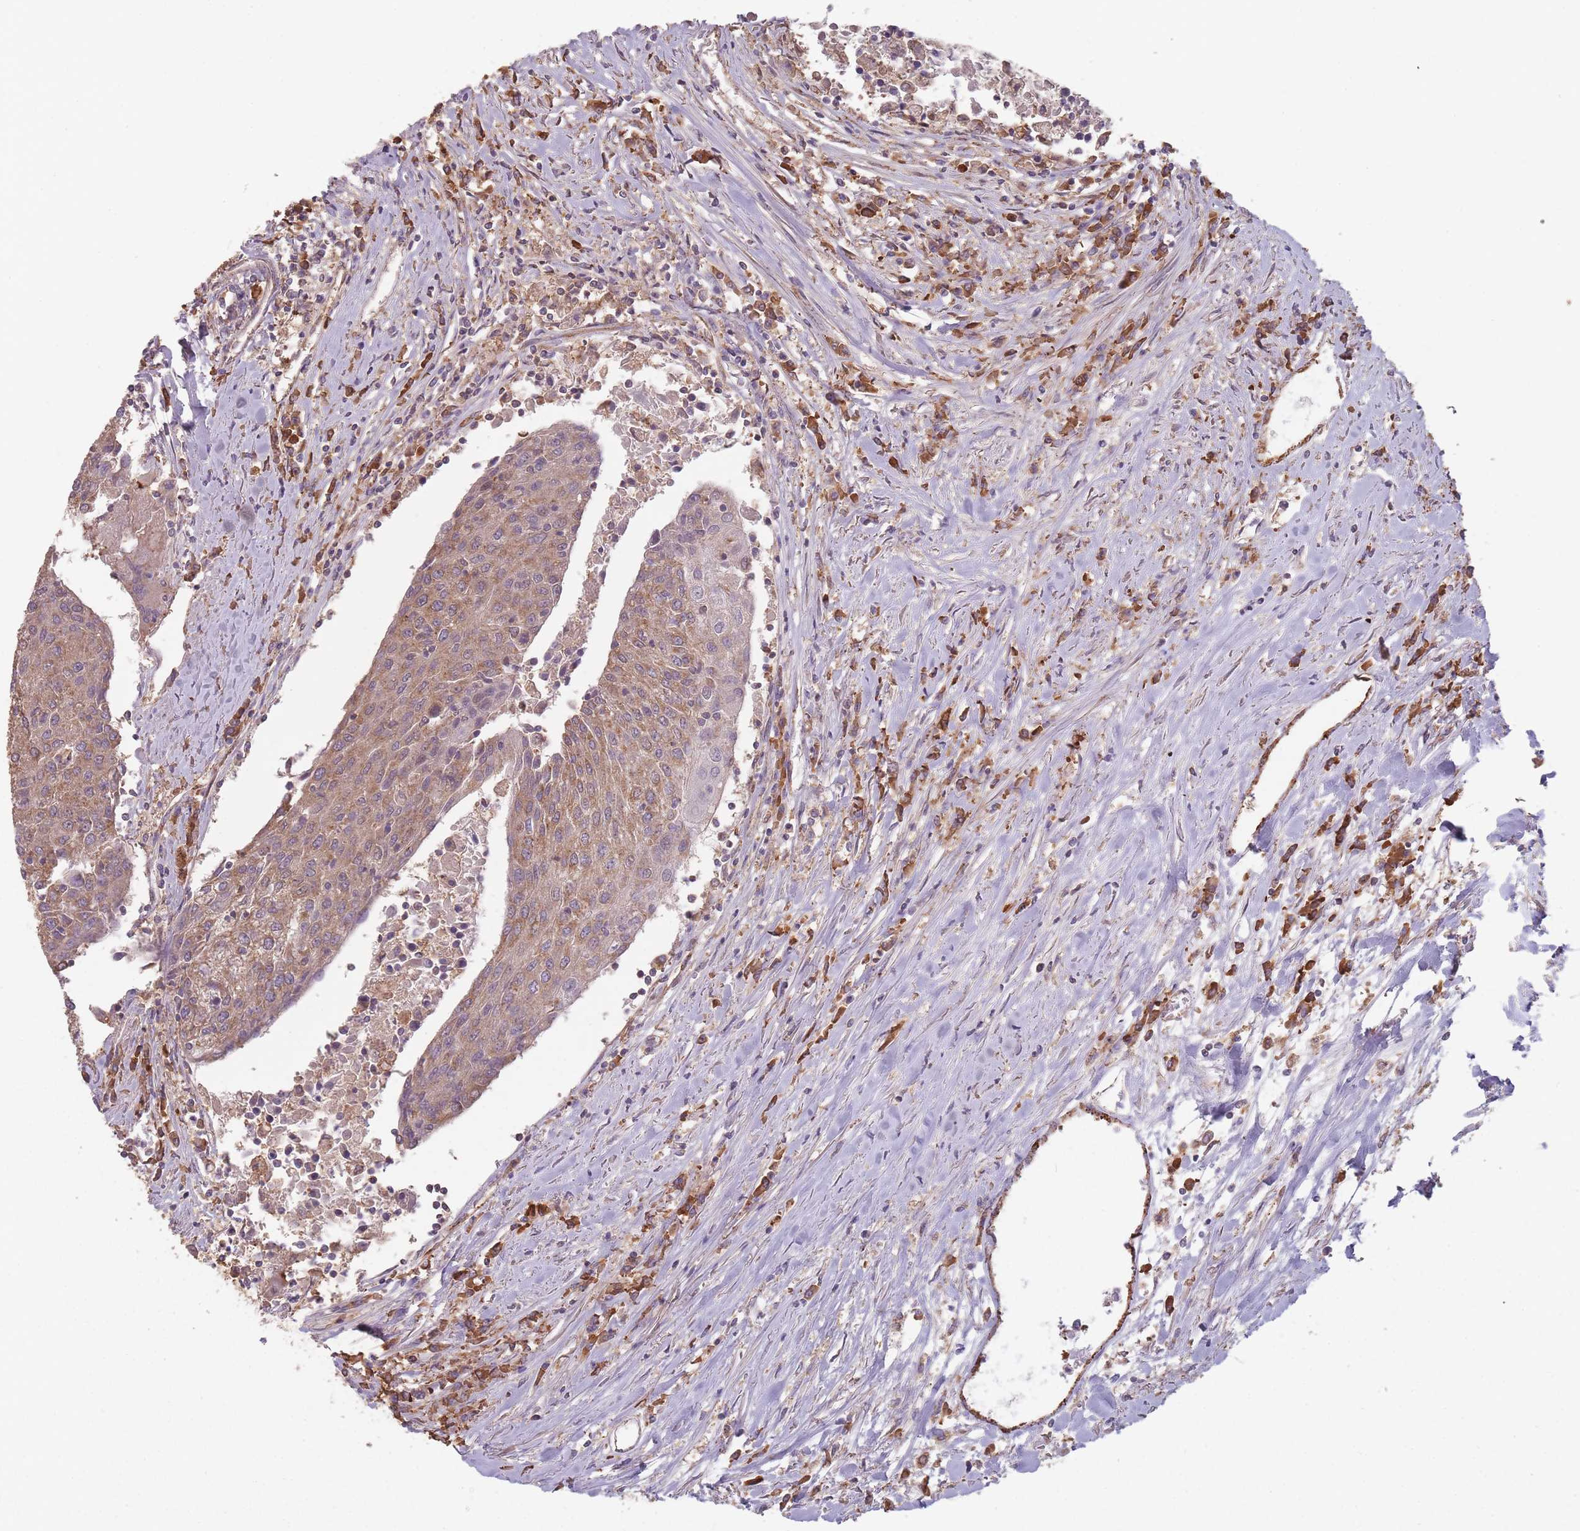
{"staining": {"intensity": "moderate", "quantity": ">75%", "location": "cytoplasmic/membranous"}, "tissue": "urothelial cancer", "cell_type": "Tumor cells", "image_type": "cancer", "snomed": [{"axis": "morphology", "description": "Urothelial carcinoma, High grade"}, {"axis": "topography", "description": "Urinary bladder"}], "caption": "A photomicrograph of human urothelial cancer stained for a protein displays moderate cytoplasmic/membranous brown staining in tumor cells.", "gene": "SANBR", "patient": {"sex": "female", "age": 85}}